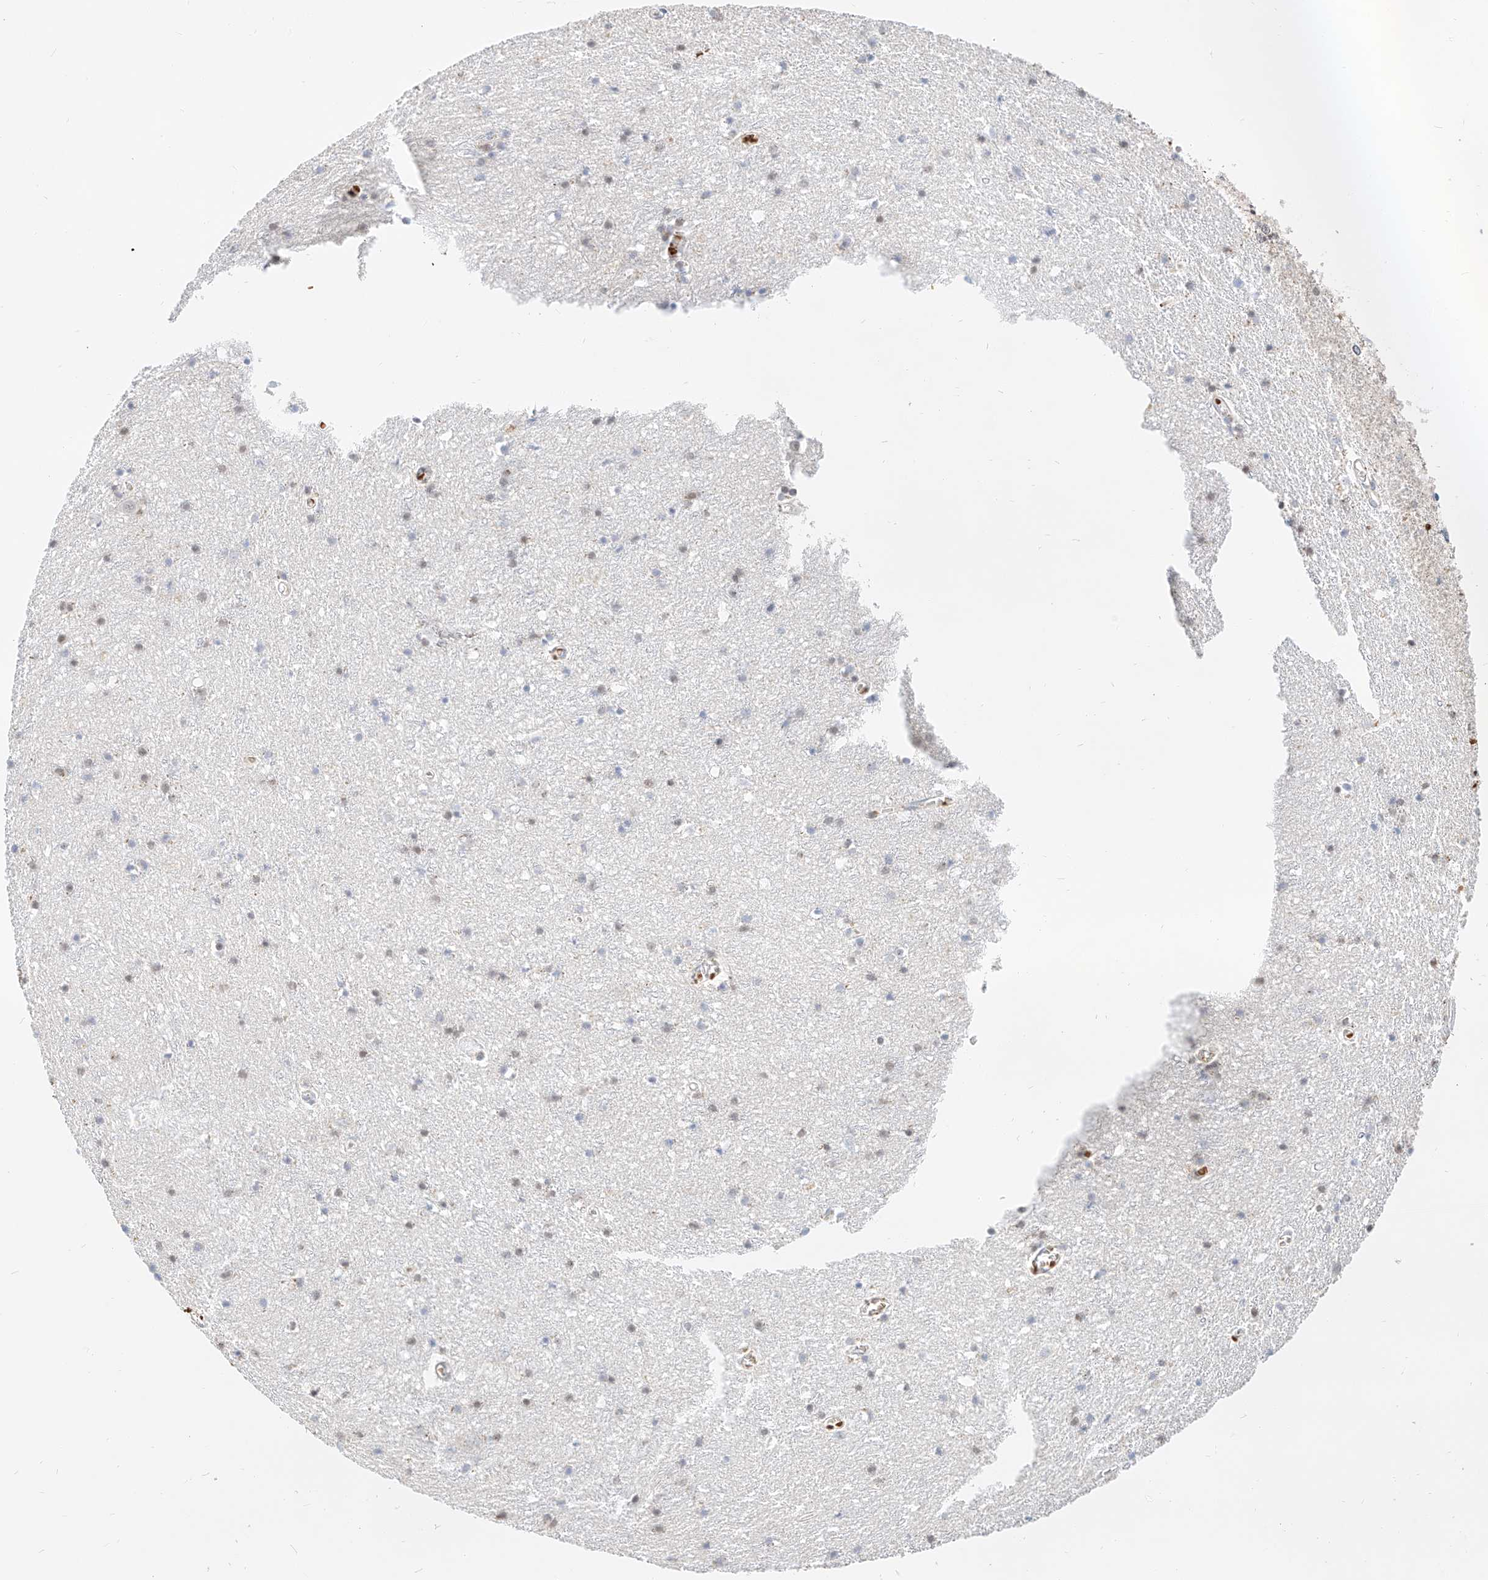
{"staining": {"intensity": "negative", "quantity": "none", "location": "none"}, "tissue": "cerebral cortex", "cell_type": "Endothelial cells", "image_type": "normal", "snomed": [{"axis": "morphology", "description": "Normal tissue, NOS"}, {"axis": "topography", "description": "Cerebral cortex"}], "caption": "Immunohistochemistry of benign cerebral cortex displays no staining in endothelial cells.", "gene": "CBX8", "patient": {"sex": "female", "age": 64}}